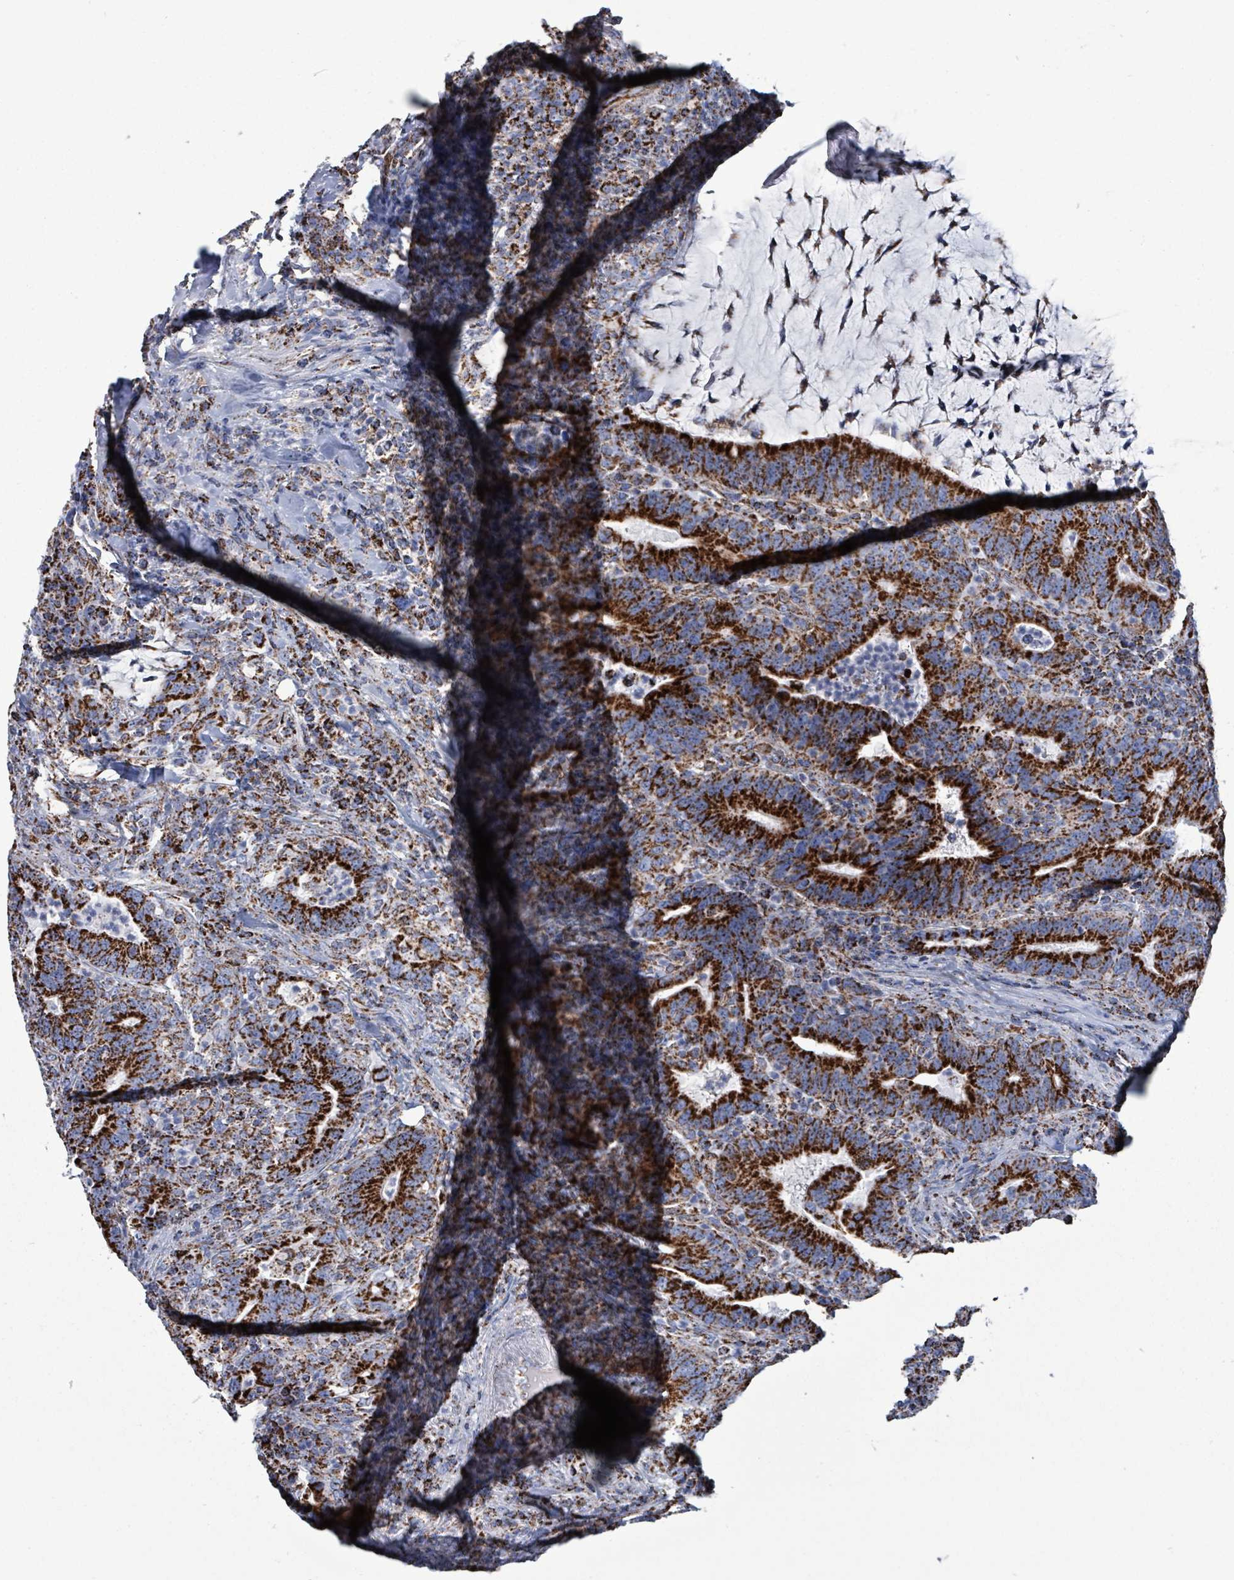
{"staining": {"intensity": "strong", "quantity": ">75%", "location": "cytoplasmic/membranous"}, "tissue": "colorectal cancer", "cell_type": "Tumor cells", "image_type": "cancer", "snomed": [{"axis": "morphology", "description": "Adenocarcinoma, NOS"}, {"axis": "topography", "description": "Colon"}], "caption": "Colorectal cancer stained with IHC demonstrates strong cytoplasmic/membranous expression in approximately >75% of tumor cells.", "gene": "IDH3B", "patient": {"sex": "female", "age": 66}}